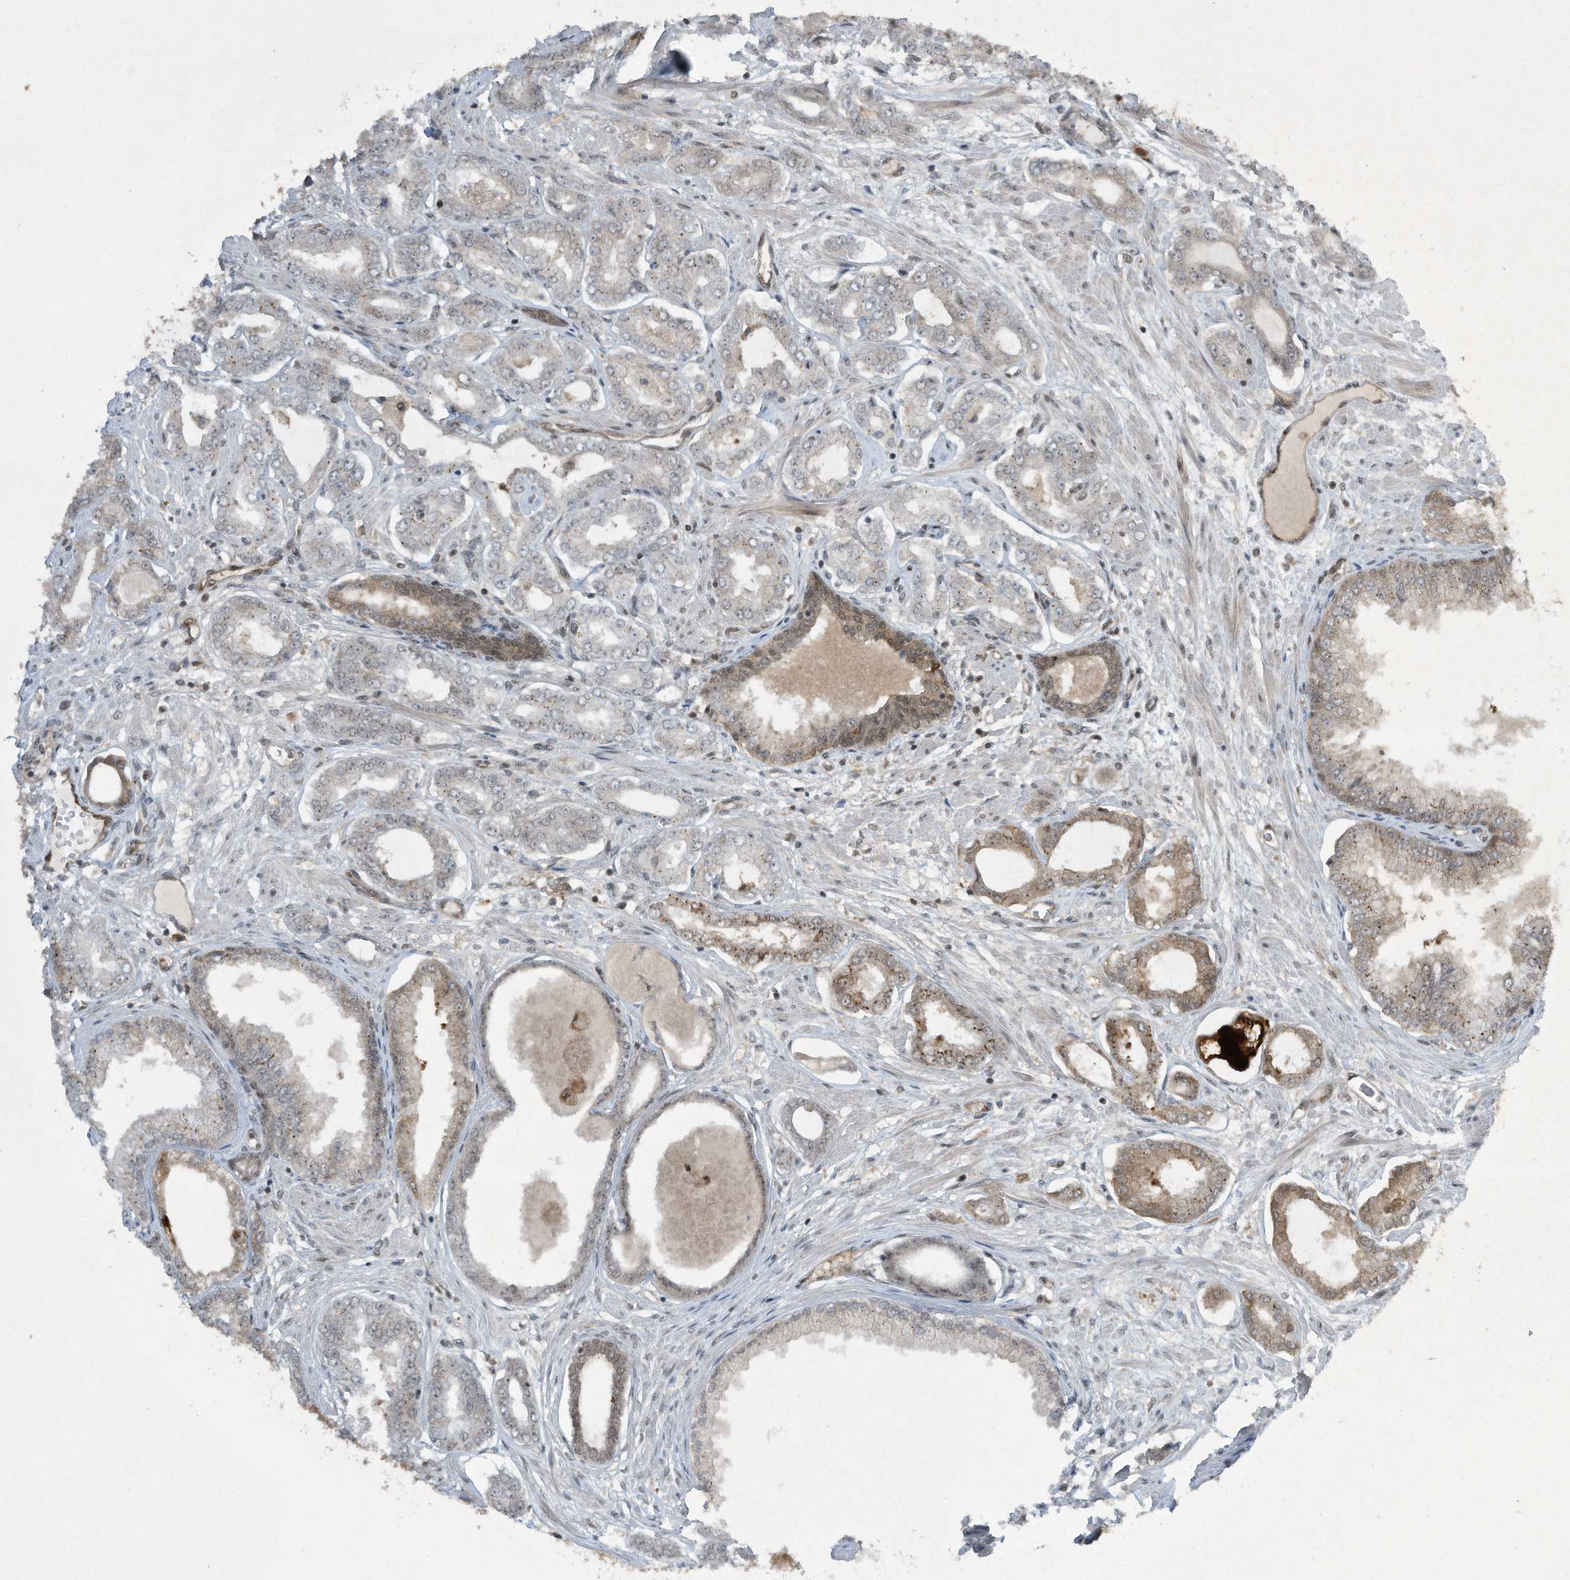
{"staining": {"intensity": "moderate", "quantity": "25%-75%", "location": "cytoplasmic/membranous"}, "tissue": "prostate cancer", "cell_type": "Tumor cells", "image_type": "cancer", "snomed": [{"axis": "morphology", "description": "Adenocarcinoma, Low grade"}, {"axis": "topography", "description": "Prostate"}], "caption": "This photomicrograph shows prostate cancer stained with immunohistochemistry (IHC) to label a protein in brown. The cytoplasmic/membranous of tumor cells show moderate positivity for the protein. Nuclei are counter-stained blue.", "gene": "CERT1", "patient": {"sex": "male", "age": 63}}